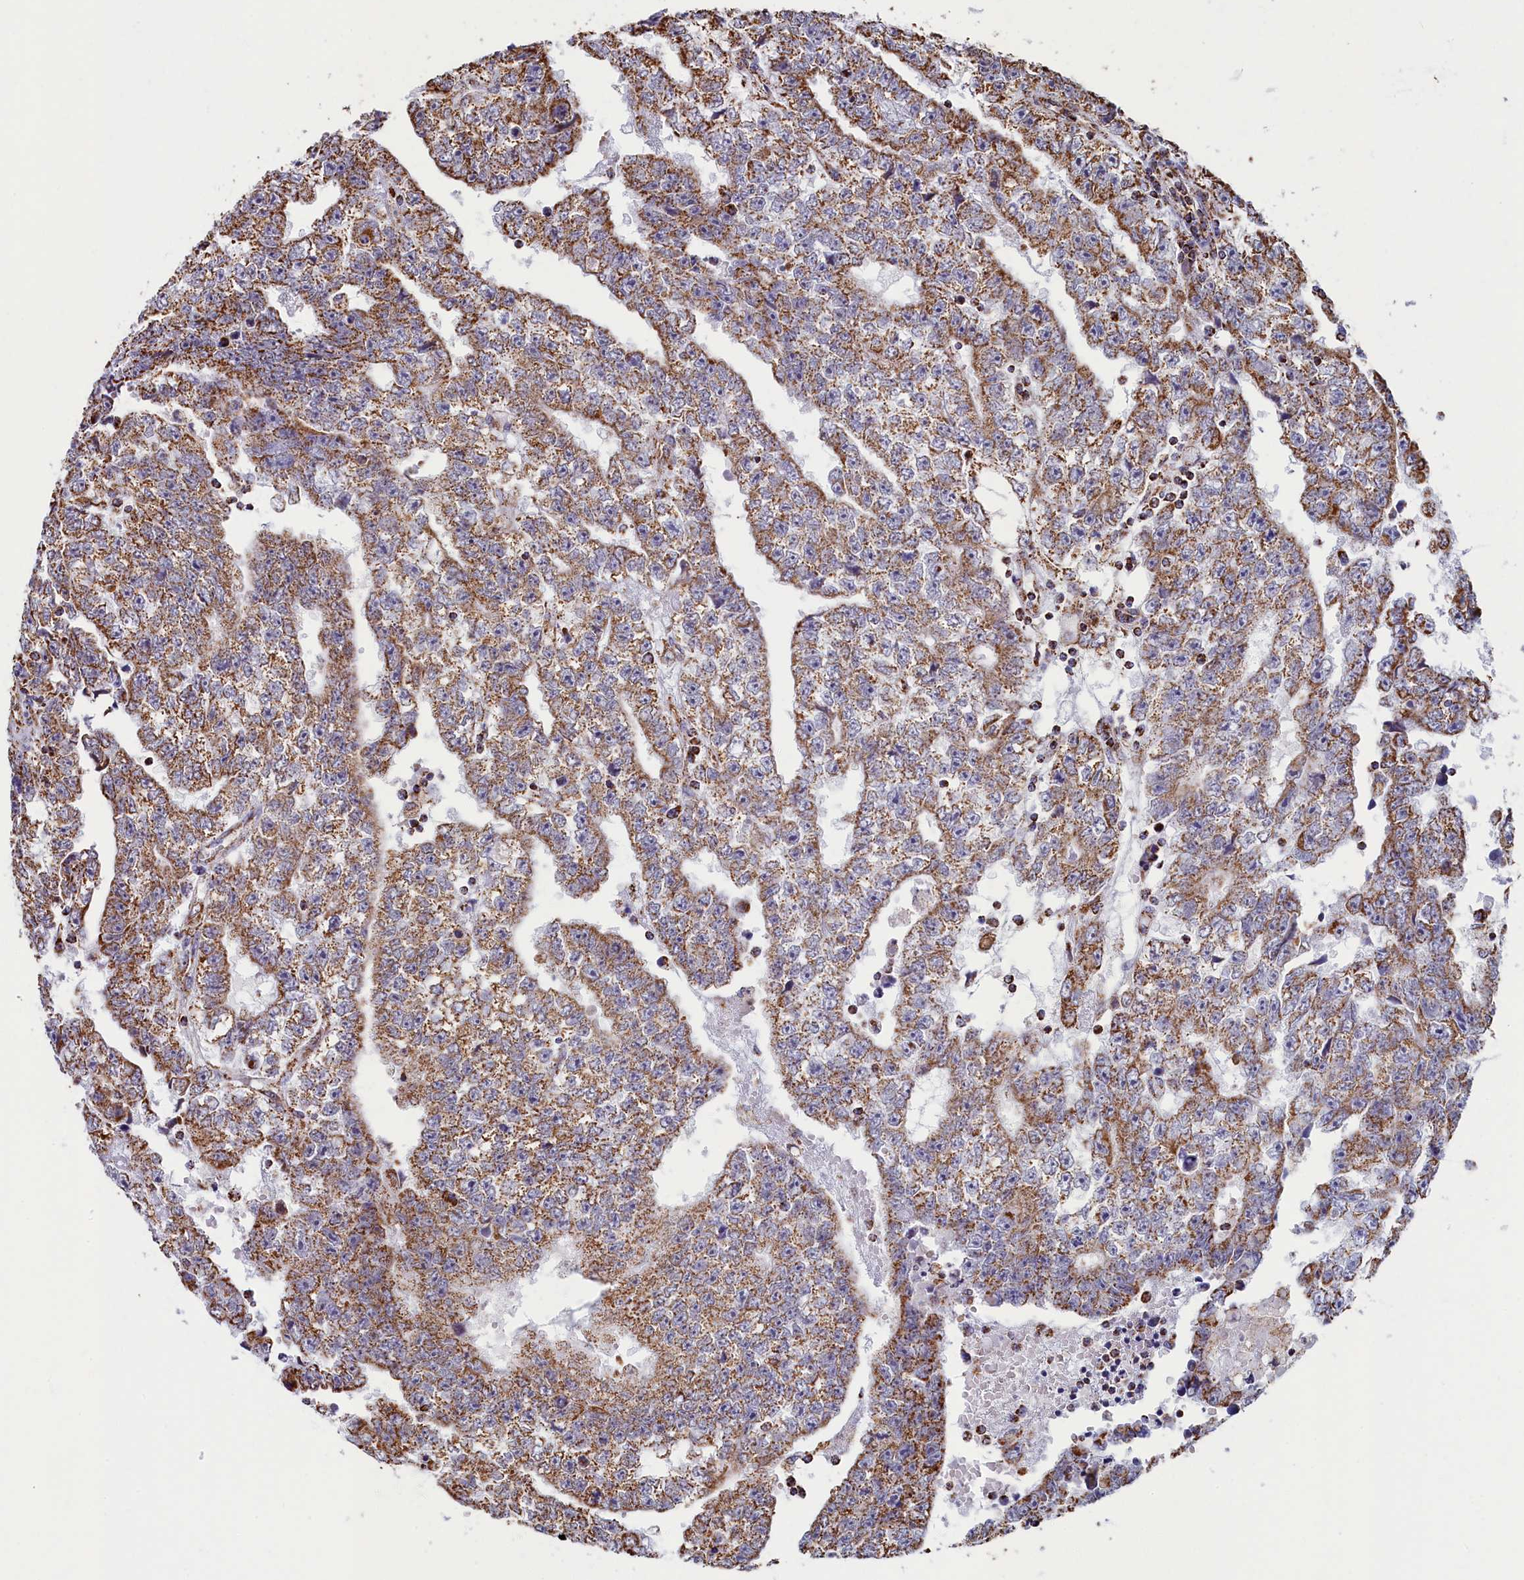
{"staining": {"intensity": "moderate", "quantity": ">75%", "location": "cytoplasmic/membranous"}, "tissue": "testis cancer", "cell_type": "Tumor cells", "image_type": "cancer", "snomed": [{"axis": "morphology", "description": "Carcinoma, Embryonal, NOS"}, {"axis": "topography", "description": "Testis"}], "caption": "Protein staining by IHC reveals moderate cytoplasmic/membranous positivity in about >75% of tumor cells in testis cancer.", "gene": "SPR", "patient": {"sex": "male", "age": 25}}